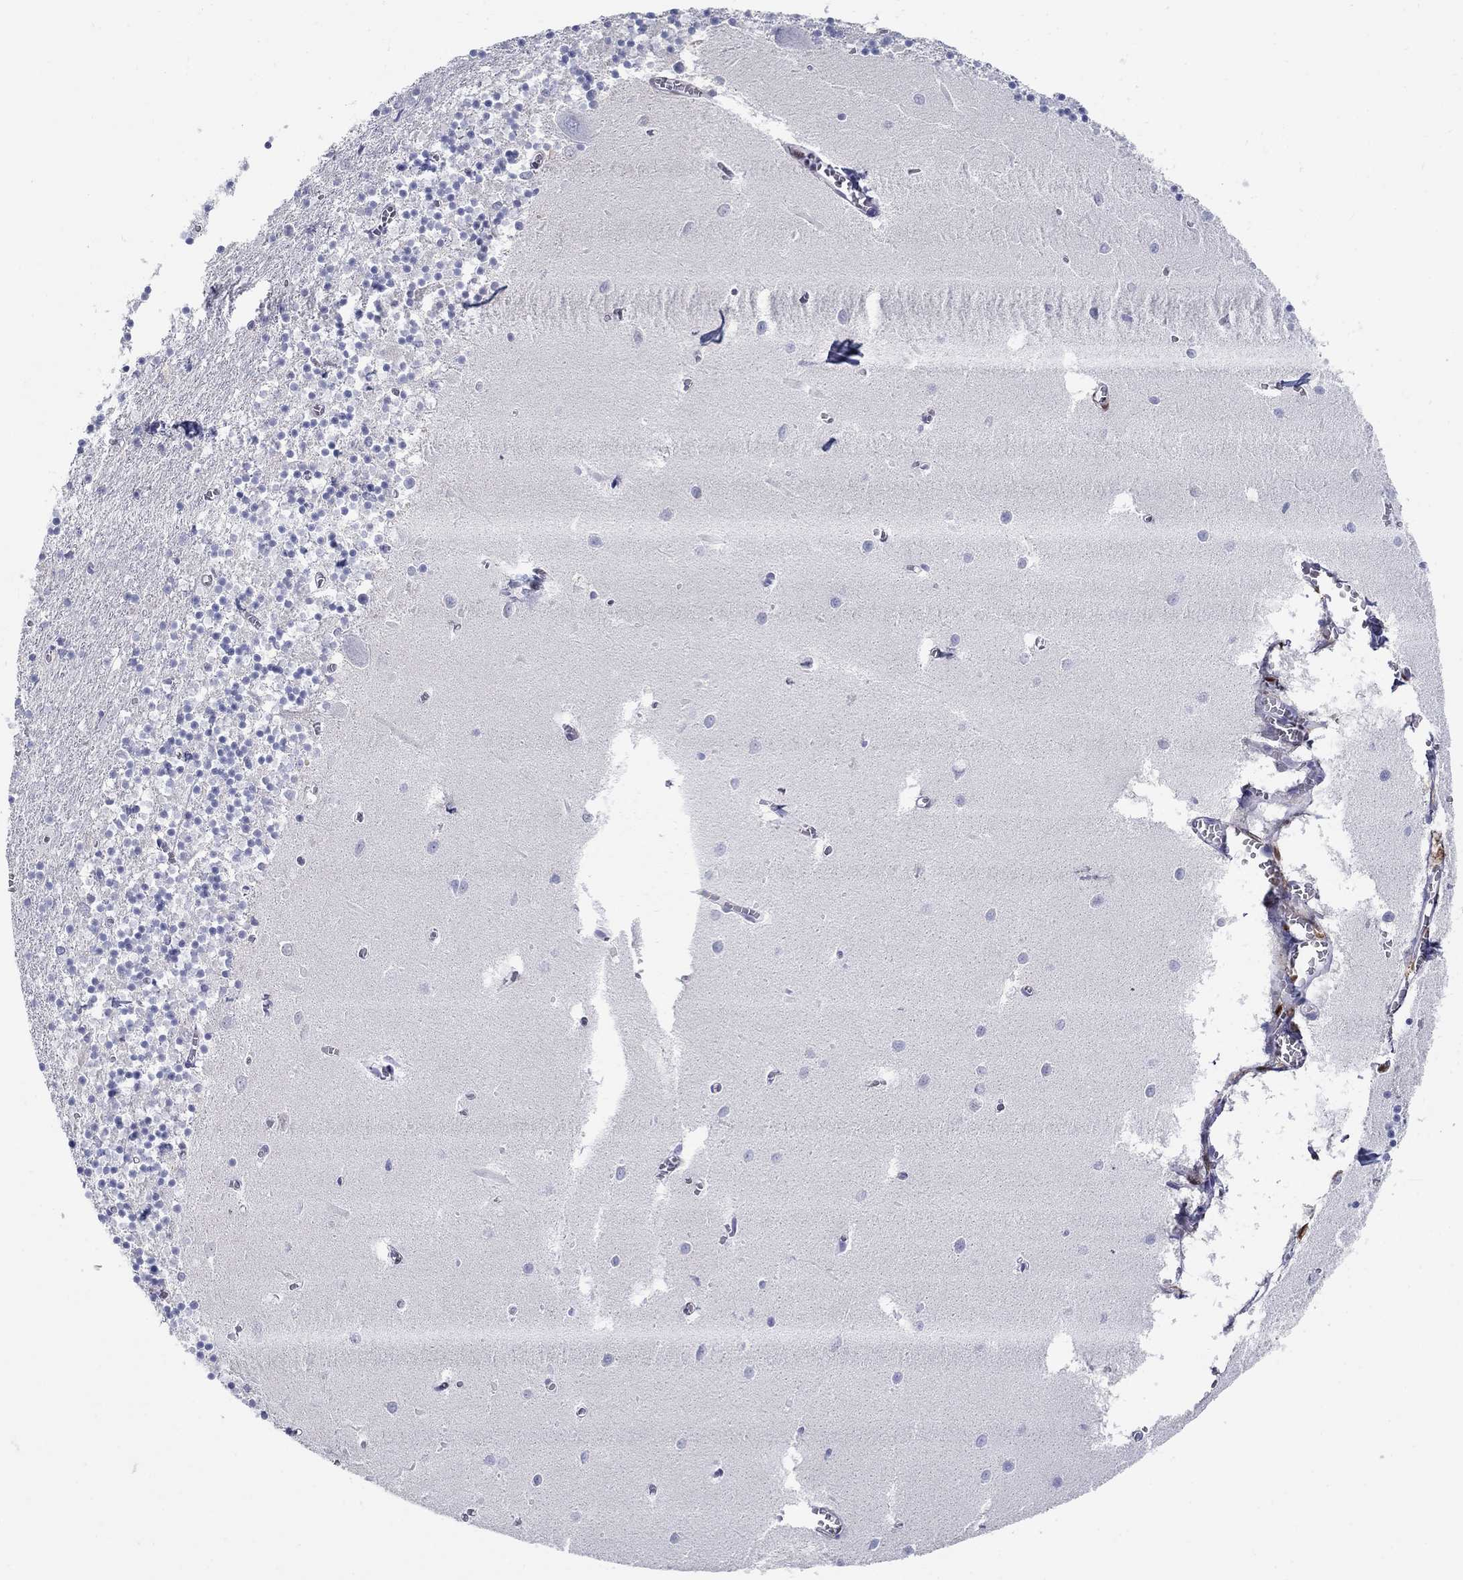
{"staining": {"intensity": "negative", "quantity": "none", "location": "none"}, "tissue": "cerebellum", "cell_type": "Cells in granular layer", "image_type": "normal", "snomed": [{"axis": "morphology", "description": "Normal tissue, NOS"}, {"axis": "topography", "description": "Cerebellum"}], "caption": "DAB immunohistochemical staining of normal human cerebellum shows no significant staining in cells in granular layer. The staining was performed using DAB (3,3'-diaminobenzidine) to visualize the protein expression in brown, while the nuclei were stained in blue with hematoxylin (Magnification: 20x).", "gene": "AKR1C1", "patient": {"sex": "female", "age": 64}}